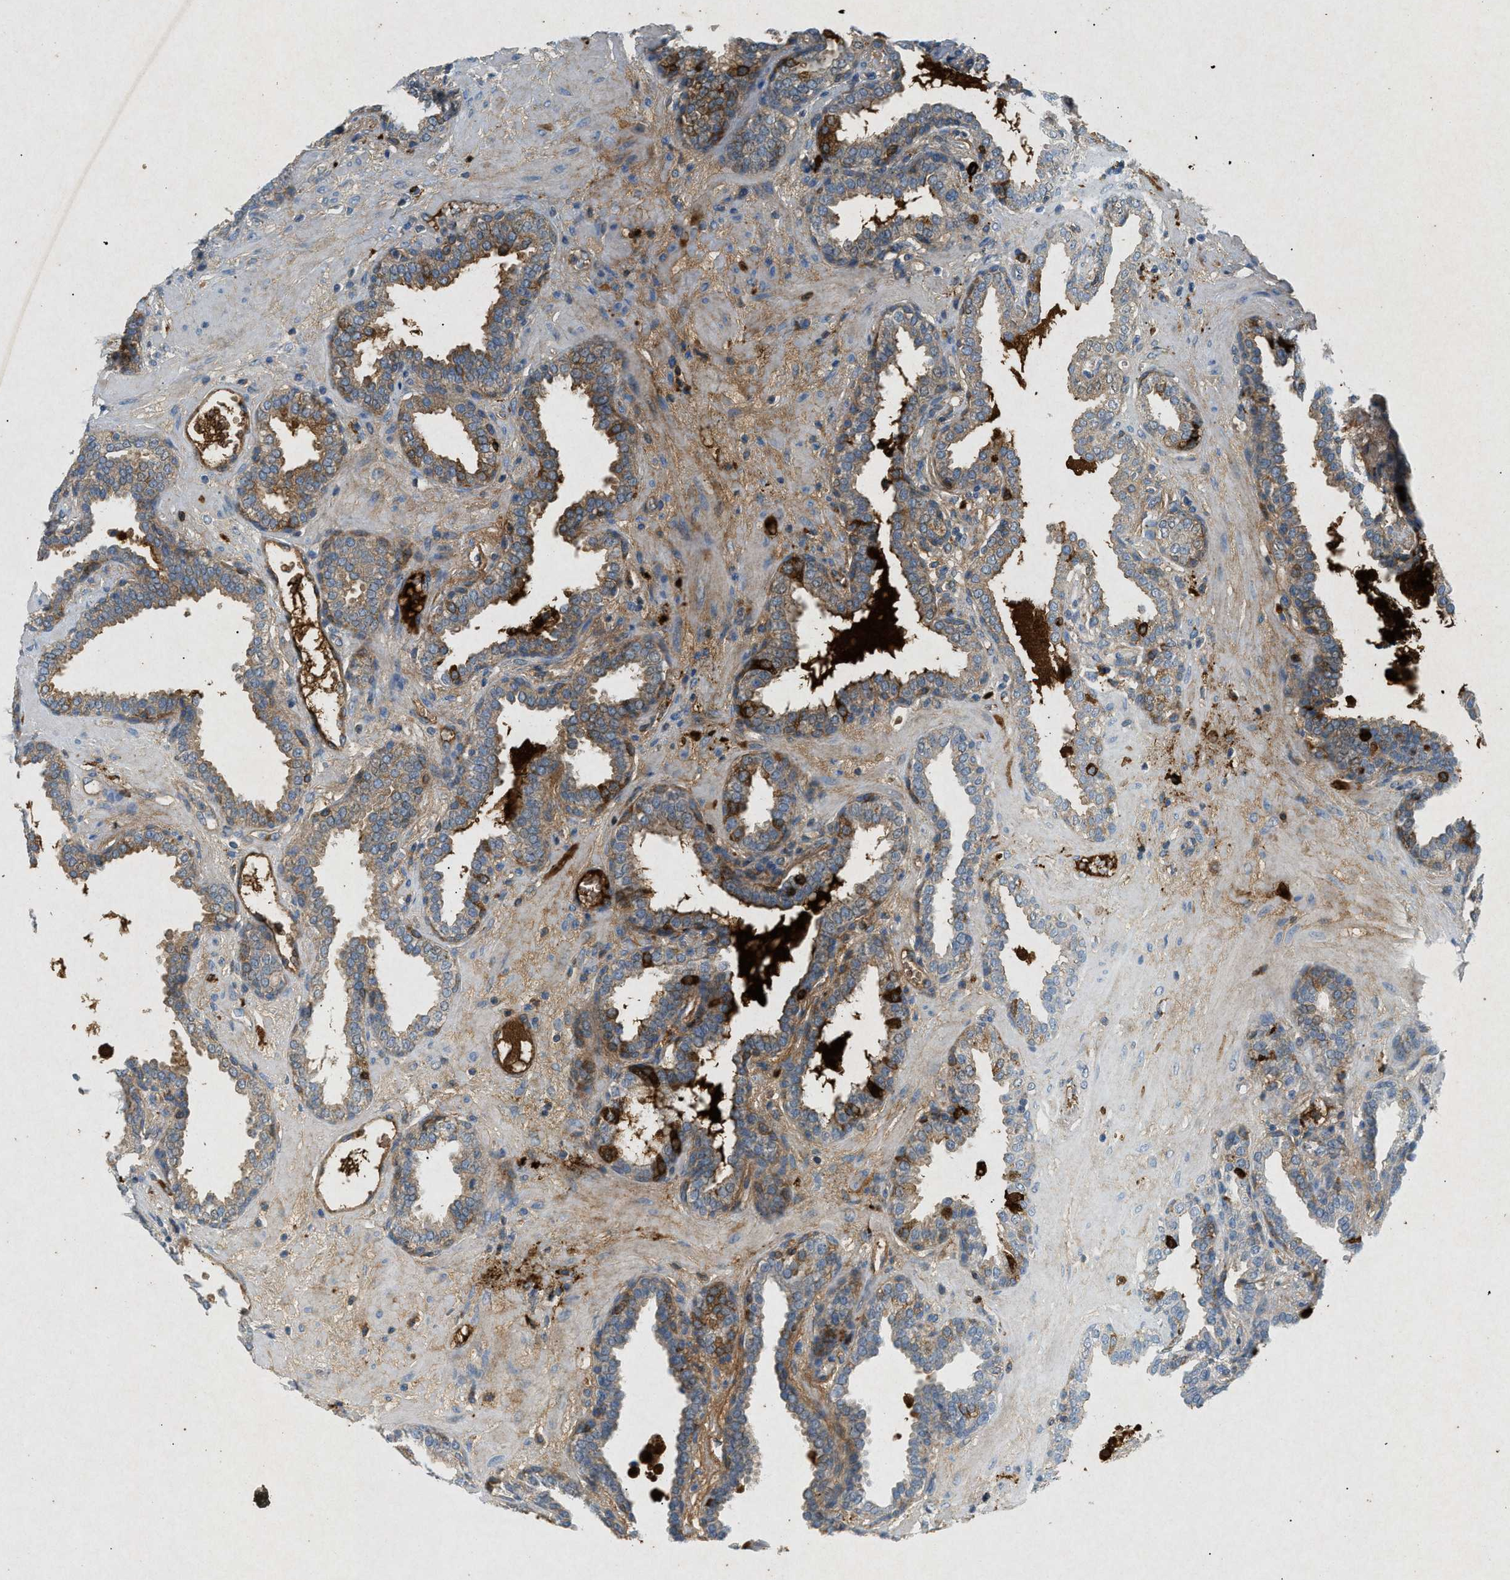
{"staining": {"intensity": "moderate", "quantity": "25%-75%", "location": "cytoplasmic/membranous"}, "tissue": "prostate", "cell_type": "Glandular cells", "image_type": "normal", "snomed": [{"axis": "morphology", "description": "Normal tissue, NOS"}, {"axis": "topography", "description": "Prostate"}], "caption": "Approximately 25%-75% of glandular cells in benign human prostate reveal moderate cytoplasmic/membranous protein staining as visualized by brown immunohistochemical staining.", "gene": "F2", "patient": {"sex": "male", "age": 51}}